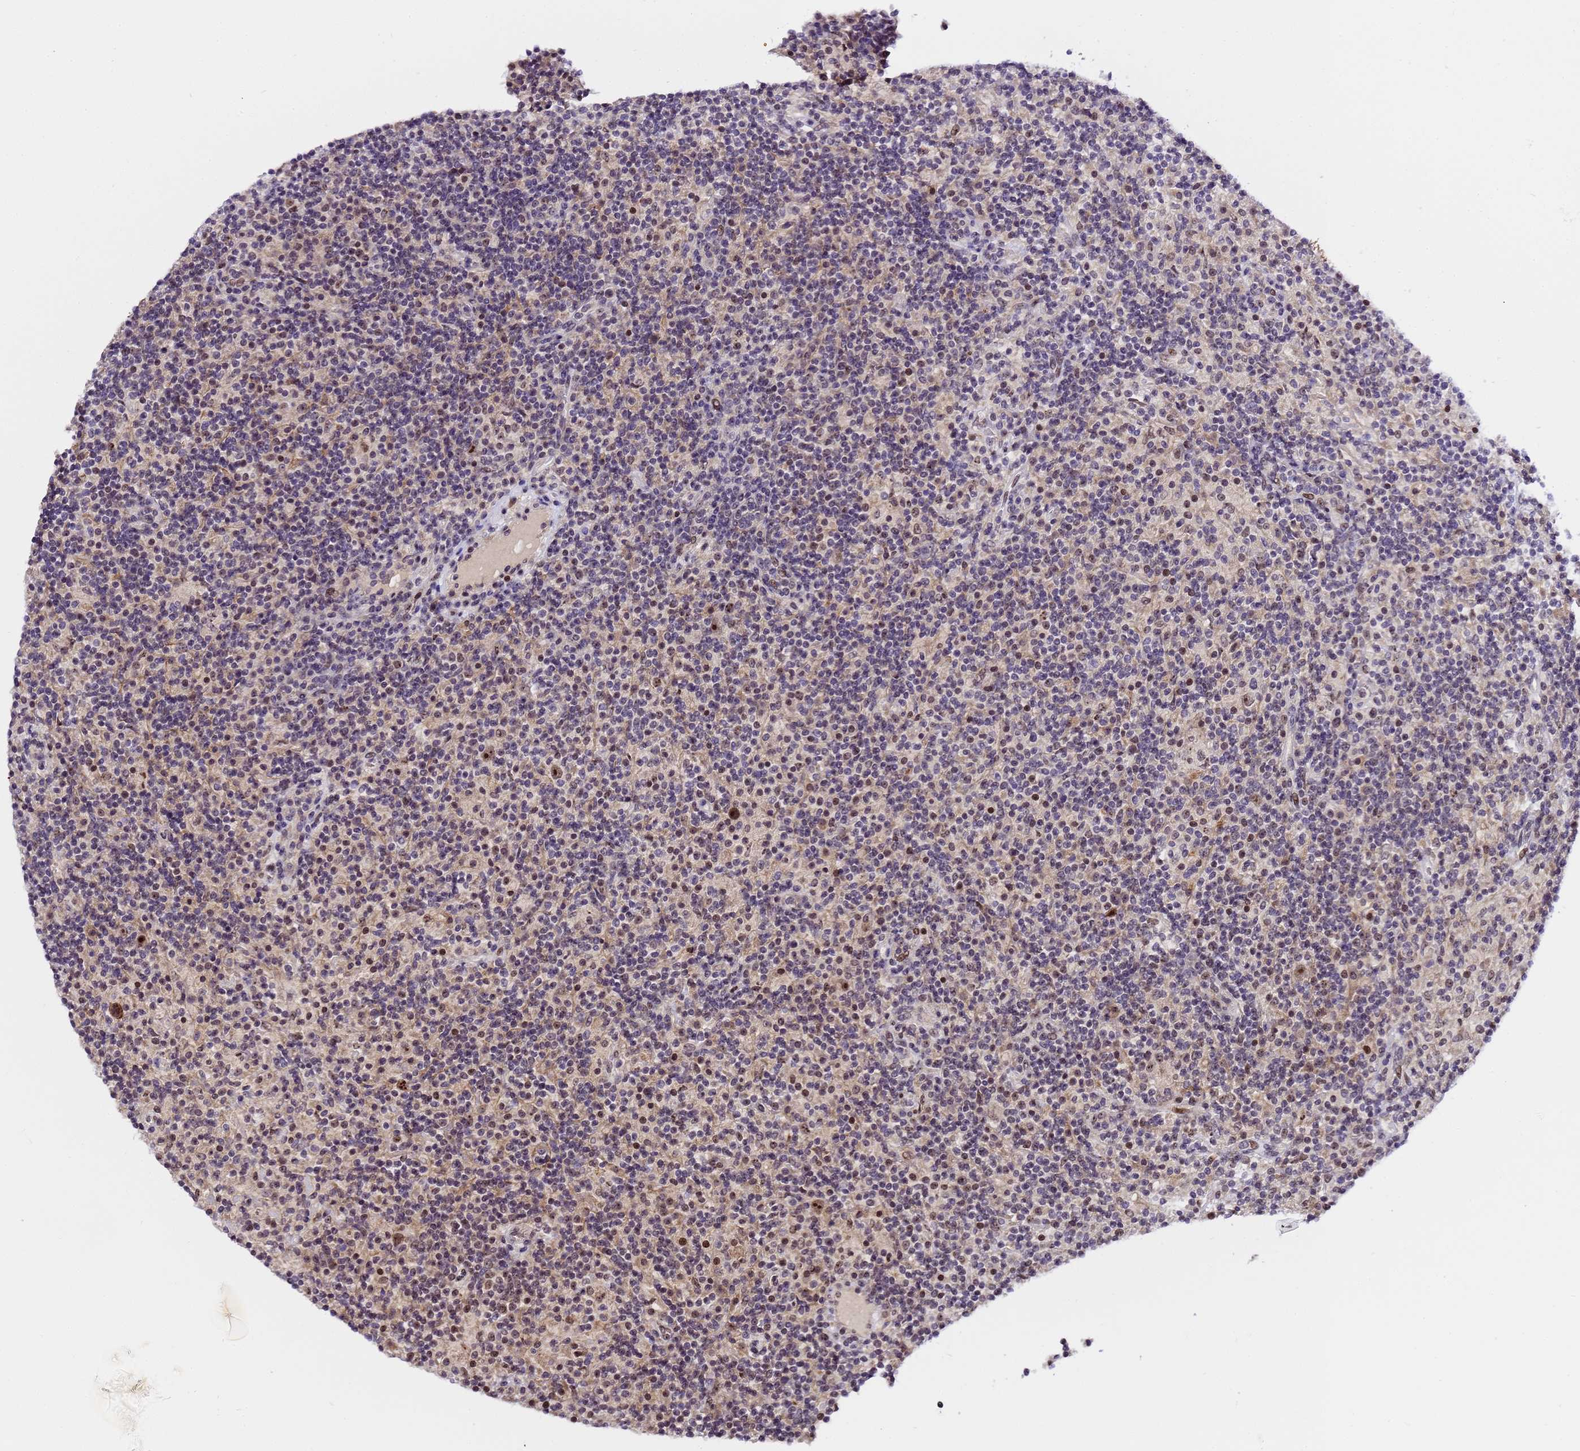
{"staining": {"intensity": "strong", "quantity": ">75%", "location": "nuclear"}, "tissue": "lymphoma", "cell_type": "Tumor cells", "image_type": "cancer", "snomed": [{"axis": "morphology", "description": "Hodgkin's disease, NOS"}, {"axis": "topography", "description": "Lymph node"}], "caption": "The photomicrograph shows immunohistochemical staining of lymphoma. There is strong nuclear expression is identified in about >75% of tumor cells. The staining was performed using DAB (3,3'-diaminobenzidine) to visualize the protein expression in brown, while the nuclei were stained in blue with hematoxylin (Magnification: 20x).", "gene": "SLX4IP", "patient": {"sex": "male", "age": 70}}